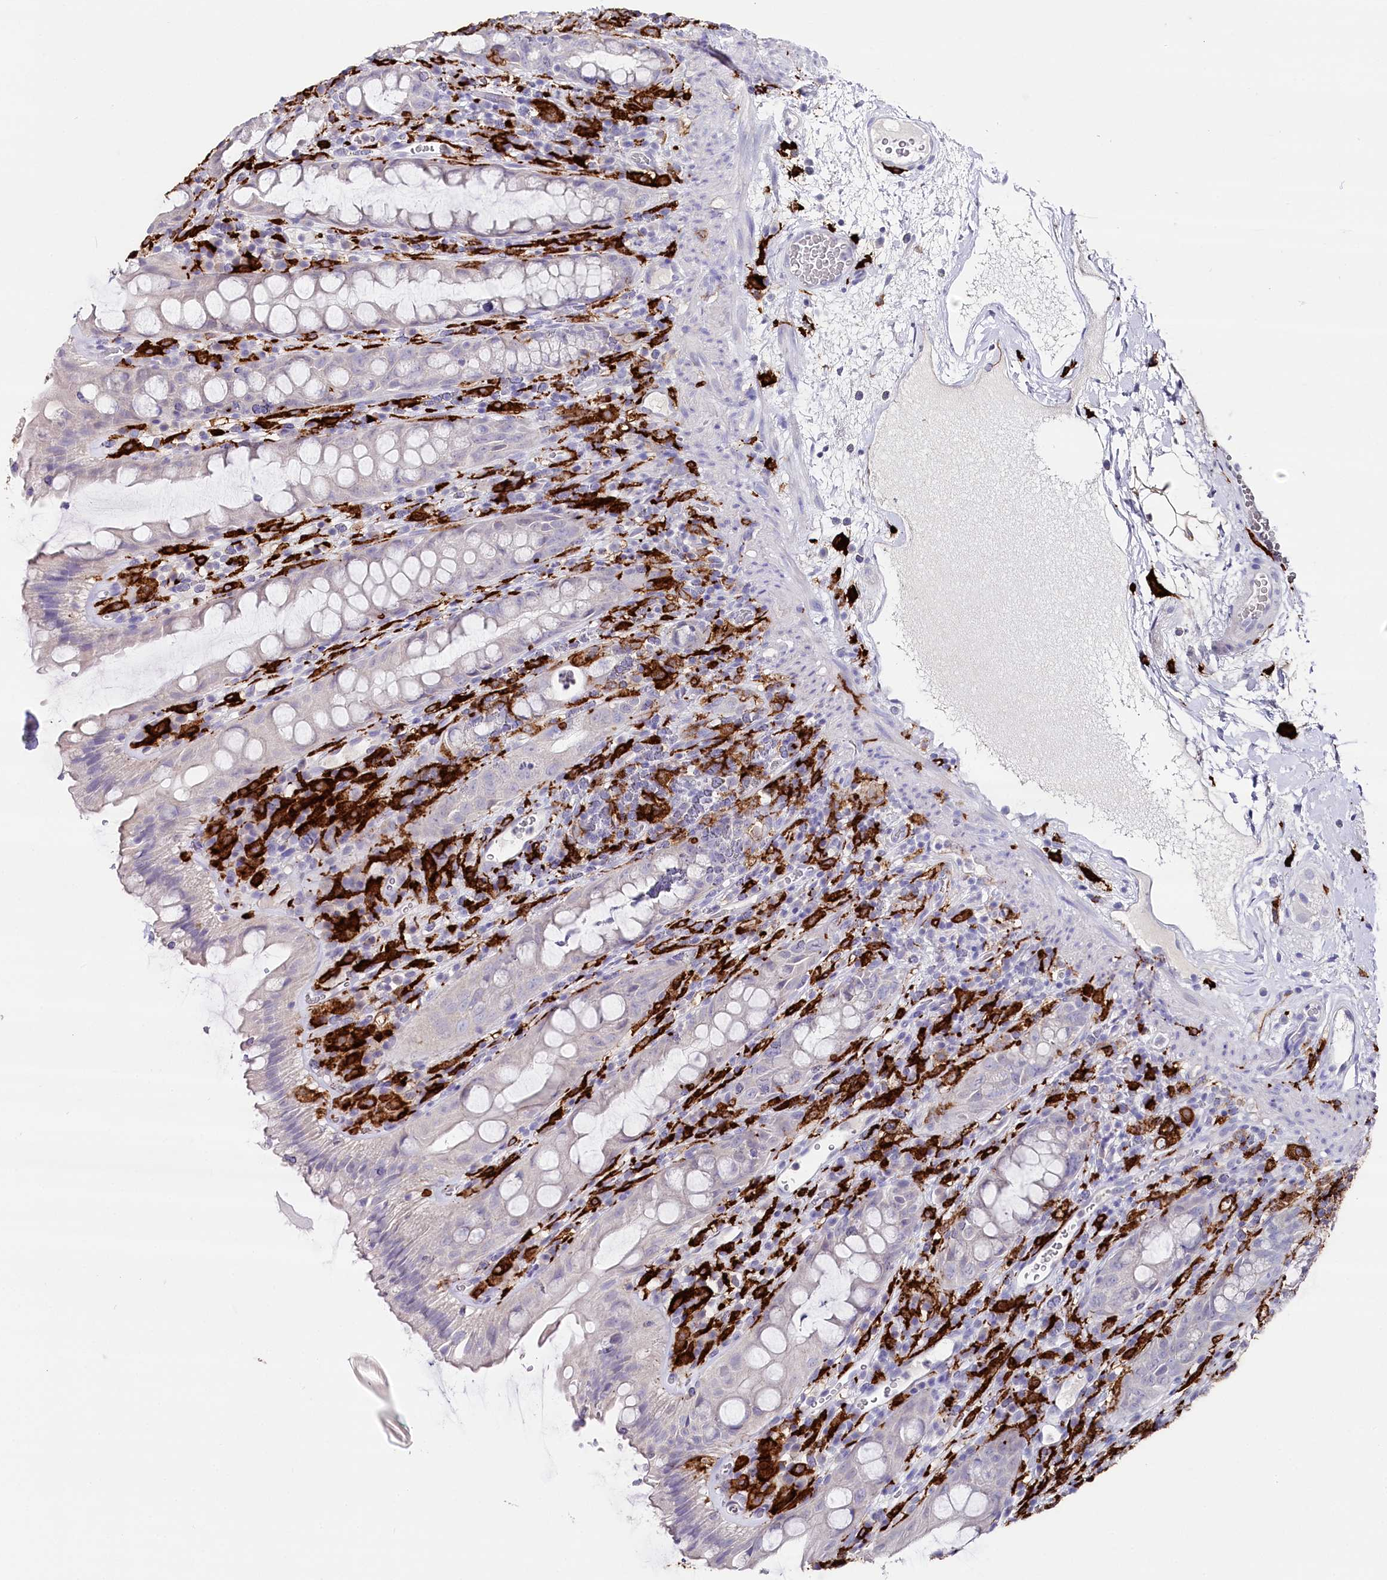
{"staining": {"intensity": "negative", "quantity": "none", "location": "none"}, "tissue": "rectum", "cell_type": "Glandular cells", "image_type": "normal", "snomed": [{"axis": "morphology", "description": "Normal tissue, NOS"}, {"axis": "topography", "description": "Rectum"}], "caption": "The immunohistochemistry (IHC) image has no significant expression in glandular cells of rectum. Brightfield microscopy of IHC stained with DAB (3,3'-diaminobenzidine) (brown) and hematoxylin (blue), captured at high magnification.", "gene": "CLEC4M", "patient": {"sex": "female", "age": 57}}